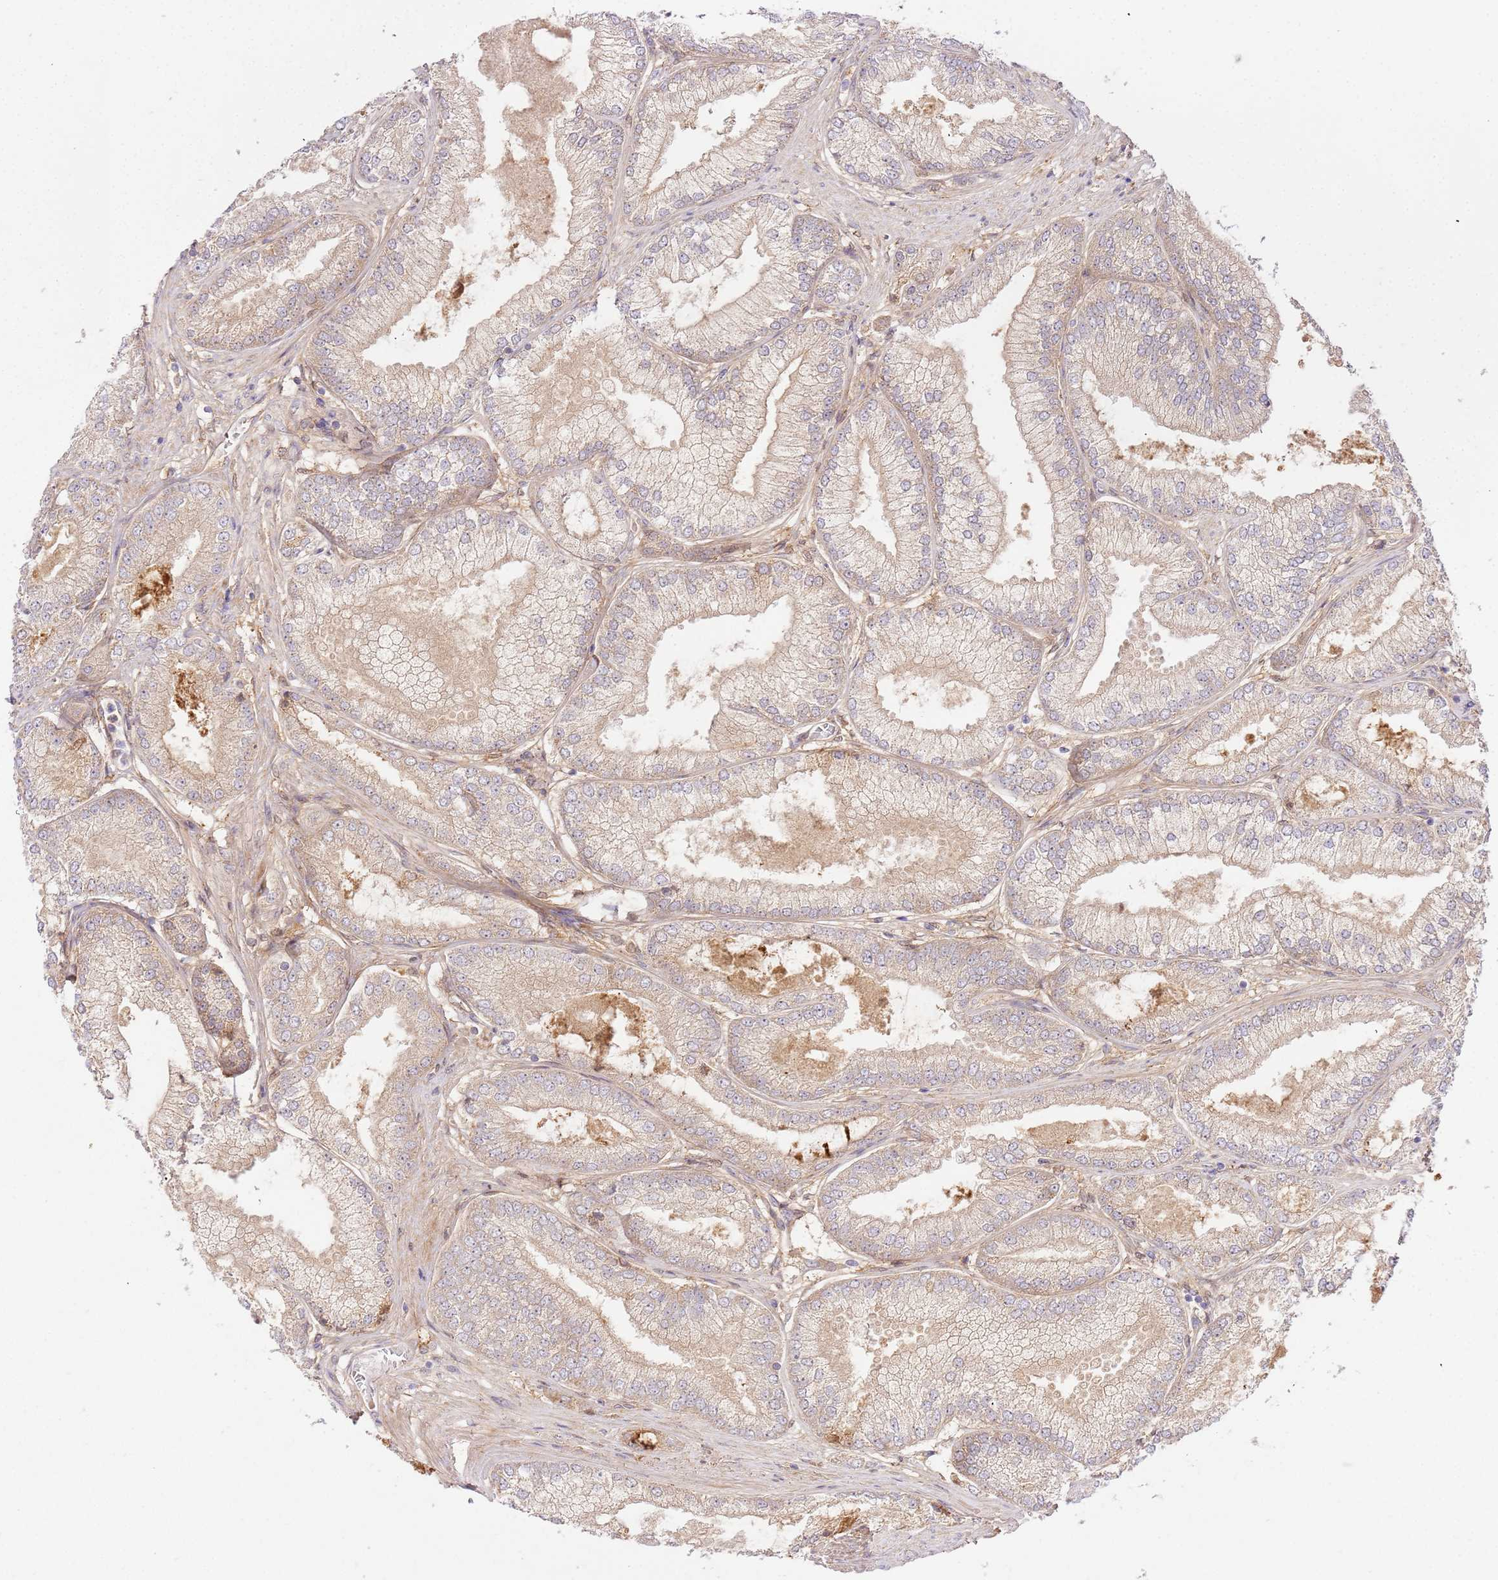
{"staining": {"intensity": "weak", "quantity": "25%-75%", "location": "cytoplasmic/membranous"}, "tissue": "prostate cancer", "cell_type": "Tumor cells", "image_type": "cancer", "snomed": [{"axis": "morphology", "description": "Adenocarcinoma, High grade"}, {"axis": "topography", "description": "Prostate"}], "caption": "Protein staining displays weak cytoplasmic/membranous expression in approximately 25%-75% of tumor cells in adenocarcinoma (high-grade) (prostate).", "gene": "C8G", "patient": {"sex": "male", "age": 71}}